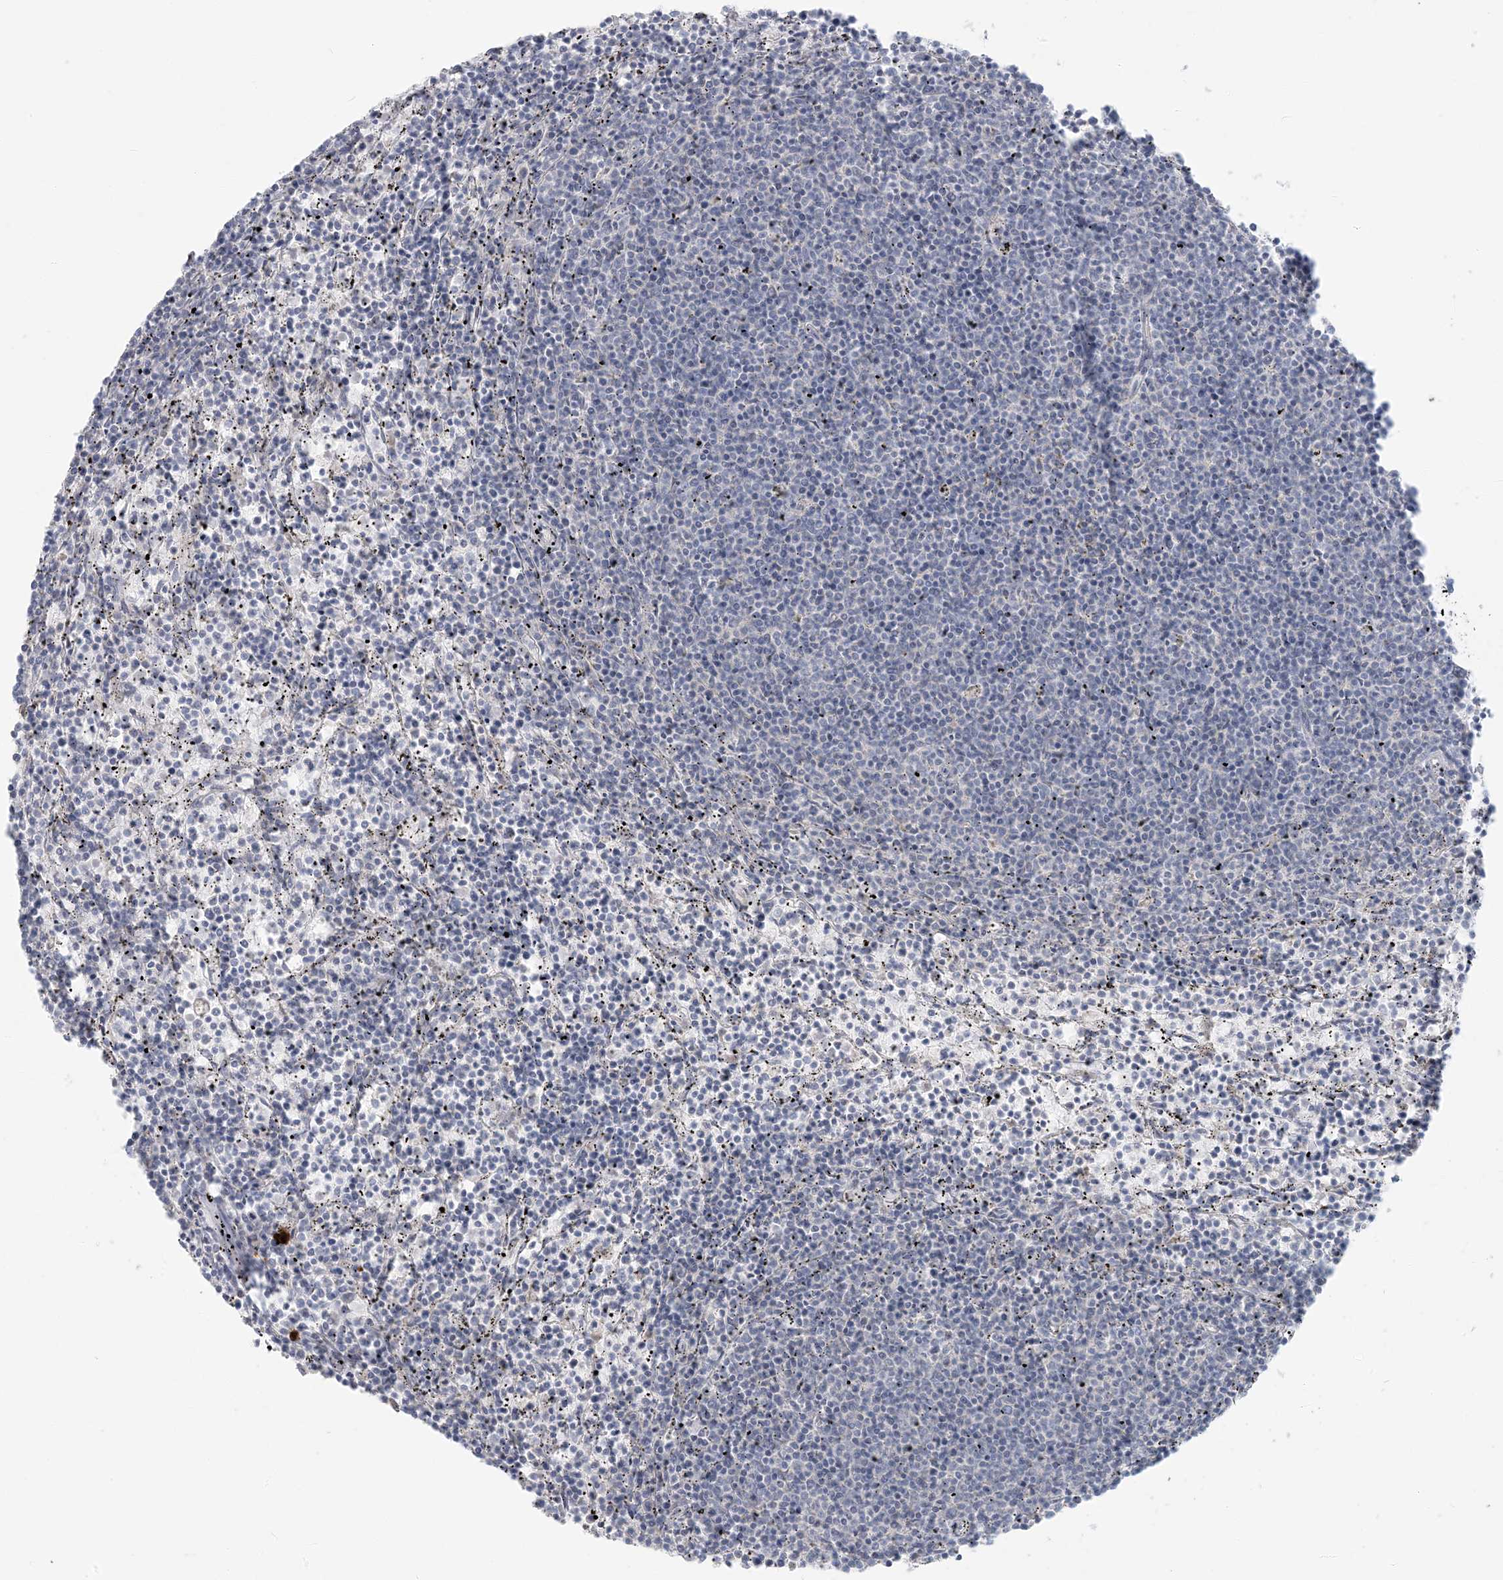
{"staining": {"intensity": "negative", "quantity": "none", "location": "none"}, "tissue": "lymphoma", "cell_type": "Tumor cells", "image_type": "cancer", "snomed": [{"axis": "morphology", "description": "Malignant lymphoma, non-Hodgkin's type, Low grade"}, {"axis": "topography", "description": "Spleen"}], "caption": "Lymphoma was stained to show a protein in brown. There is no significant staining in tumor cells.", "gene": "SCML1", "patient": {"sex": "female", "age": 50}}